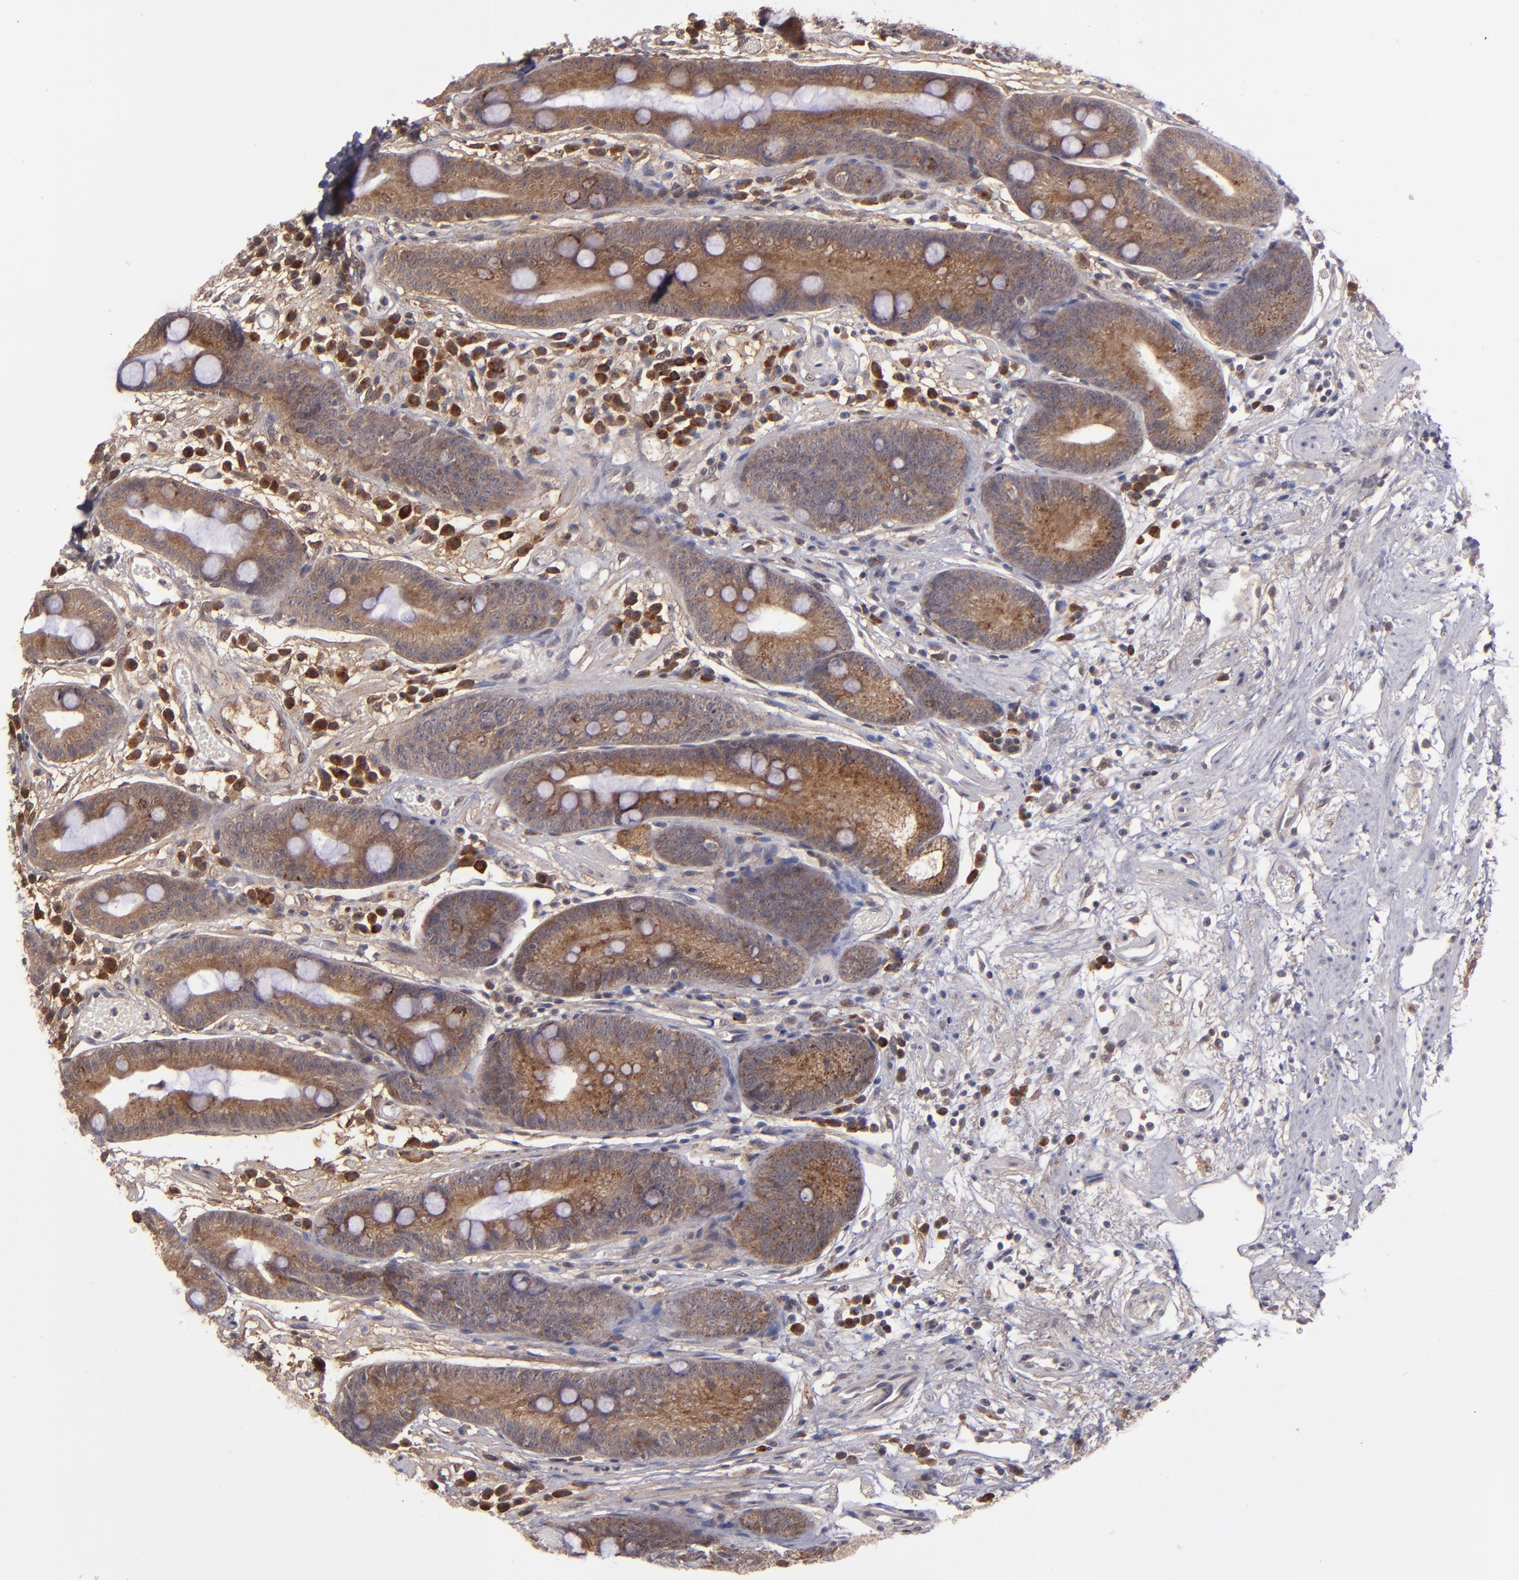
{"staining": {"intensity": "moderate", "quantity": ">75%", "location": "cytoplasmic/membranous"}, "tissue": "stomach", "cell_type": "Glandular cells", "image_type": "normal", "snomed": [{"axis": "morphology", "description": "Normal tissue, NOS"}, {"axis": "morphology", "description": "Inflammation, NOS"}, {"axis": "topography", "description": "Stomach, lower"}], "caption": "IHC photomicrograph of normal stomach stained for a protein (brown), which displays medium levels of moderate cytoplasmic/membranous expression in approximately >75% of glandular cells.", "gene": "ZFYVE1", "patient": {"sex": "male", "age": 59}}